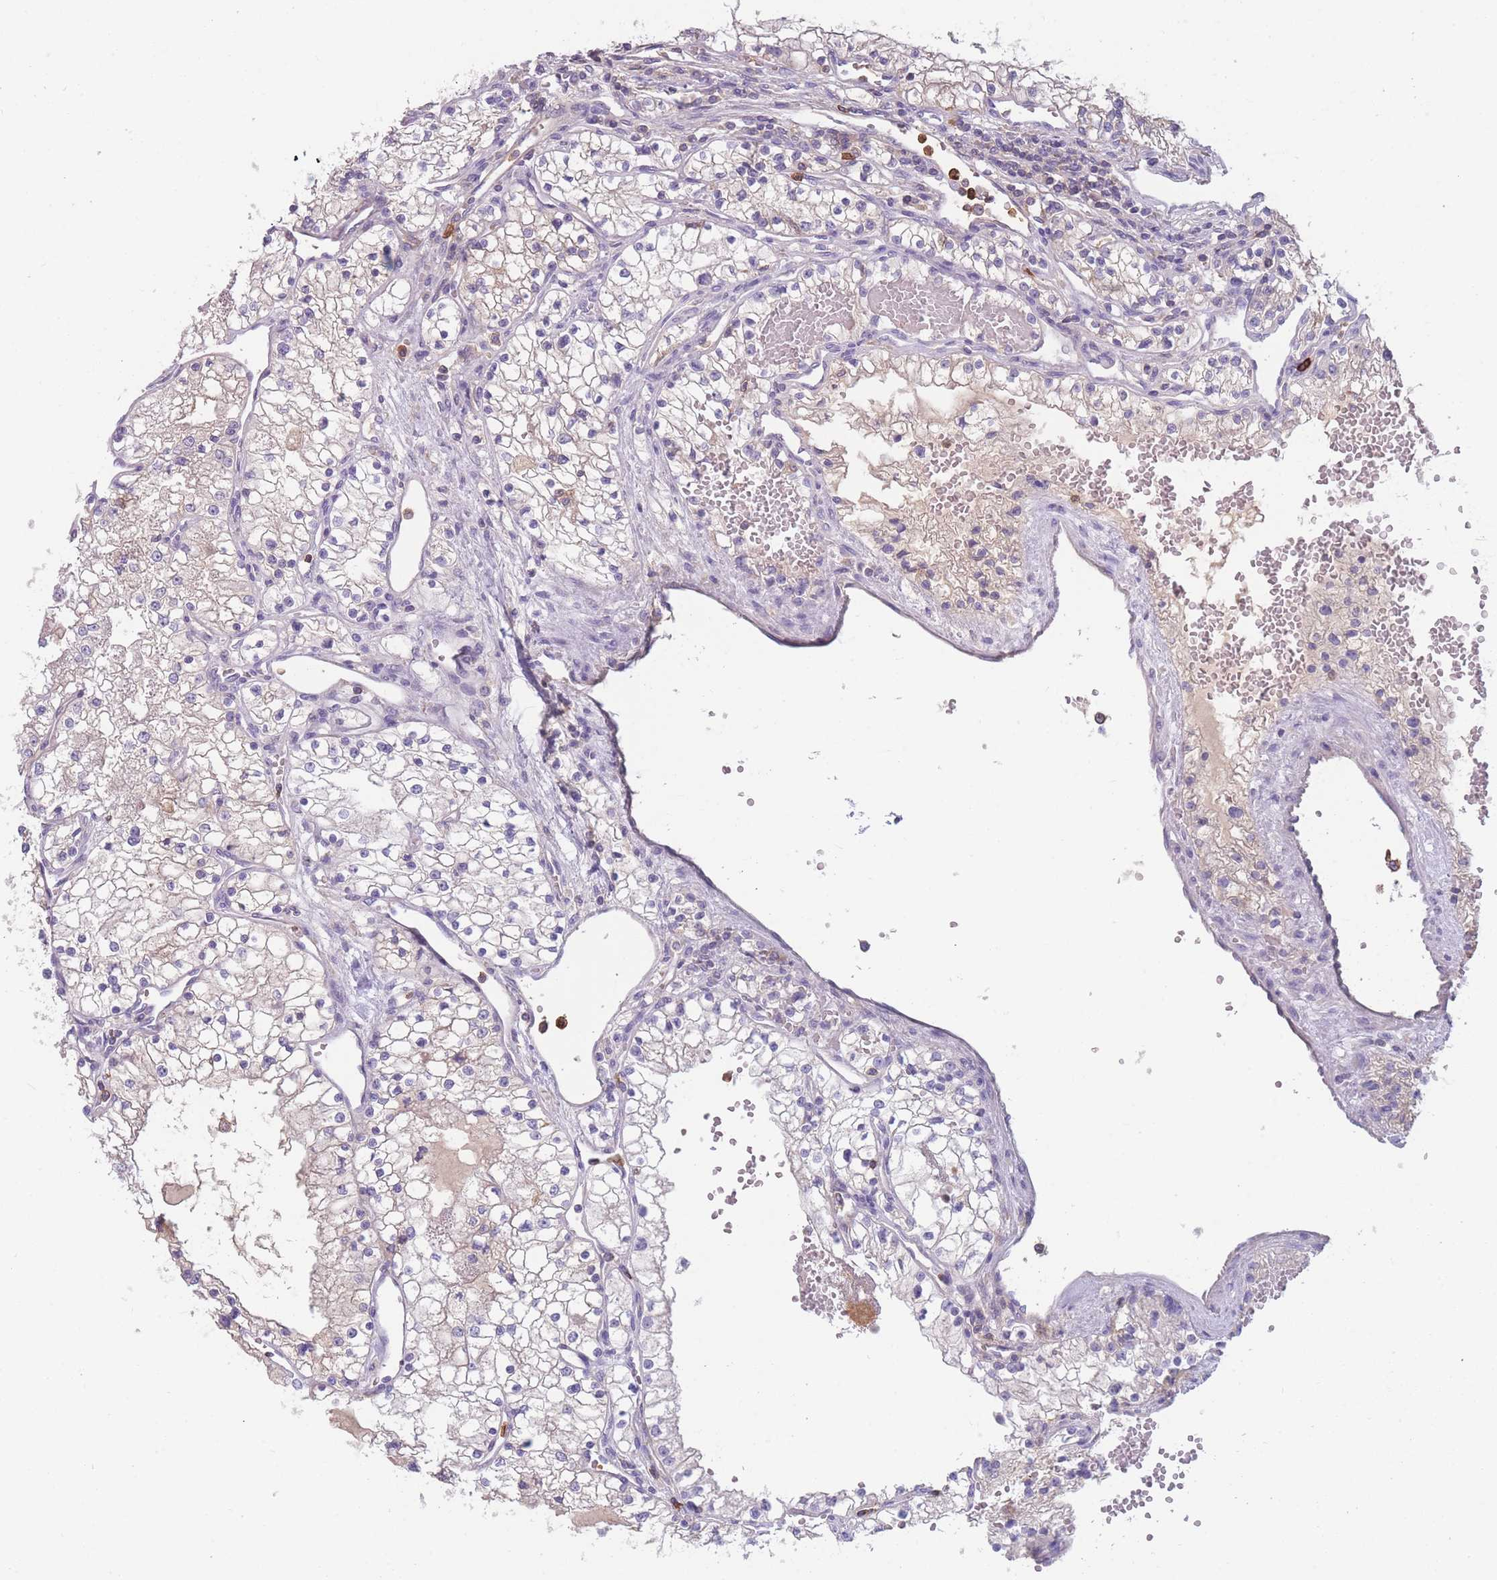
{"staining": {"intensity": "negative", "quantity": "none", "location": "none"}, "tissue": "renal cancer", "cell_type": "Tumor cells", "image_type": "cancer", "snomed": [{"axis": "morphology", "description": "Normal tissue, NOS"}, {"axis": "morphology", "description": "Adenocarcinoma, NOS"}, {"axis": "topography", "description": "Kidney"}], "caption": "An immunohistochemistry (IHC) image of renal cancer is shown. There is no staining in tumor cells of renal cancer.", "gene": "ST3GAL4", "patient": {"sex": "male", "age": 68}}